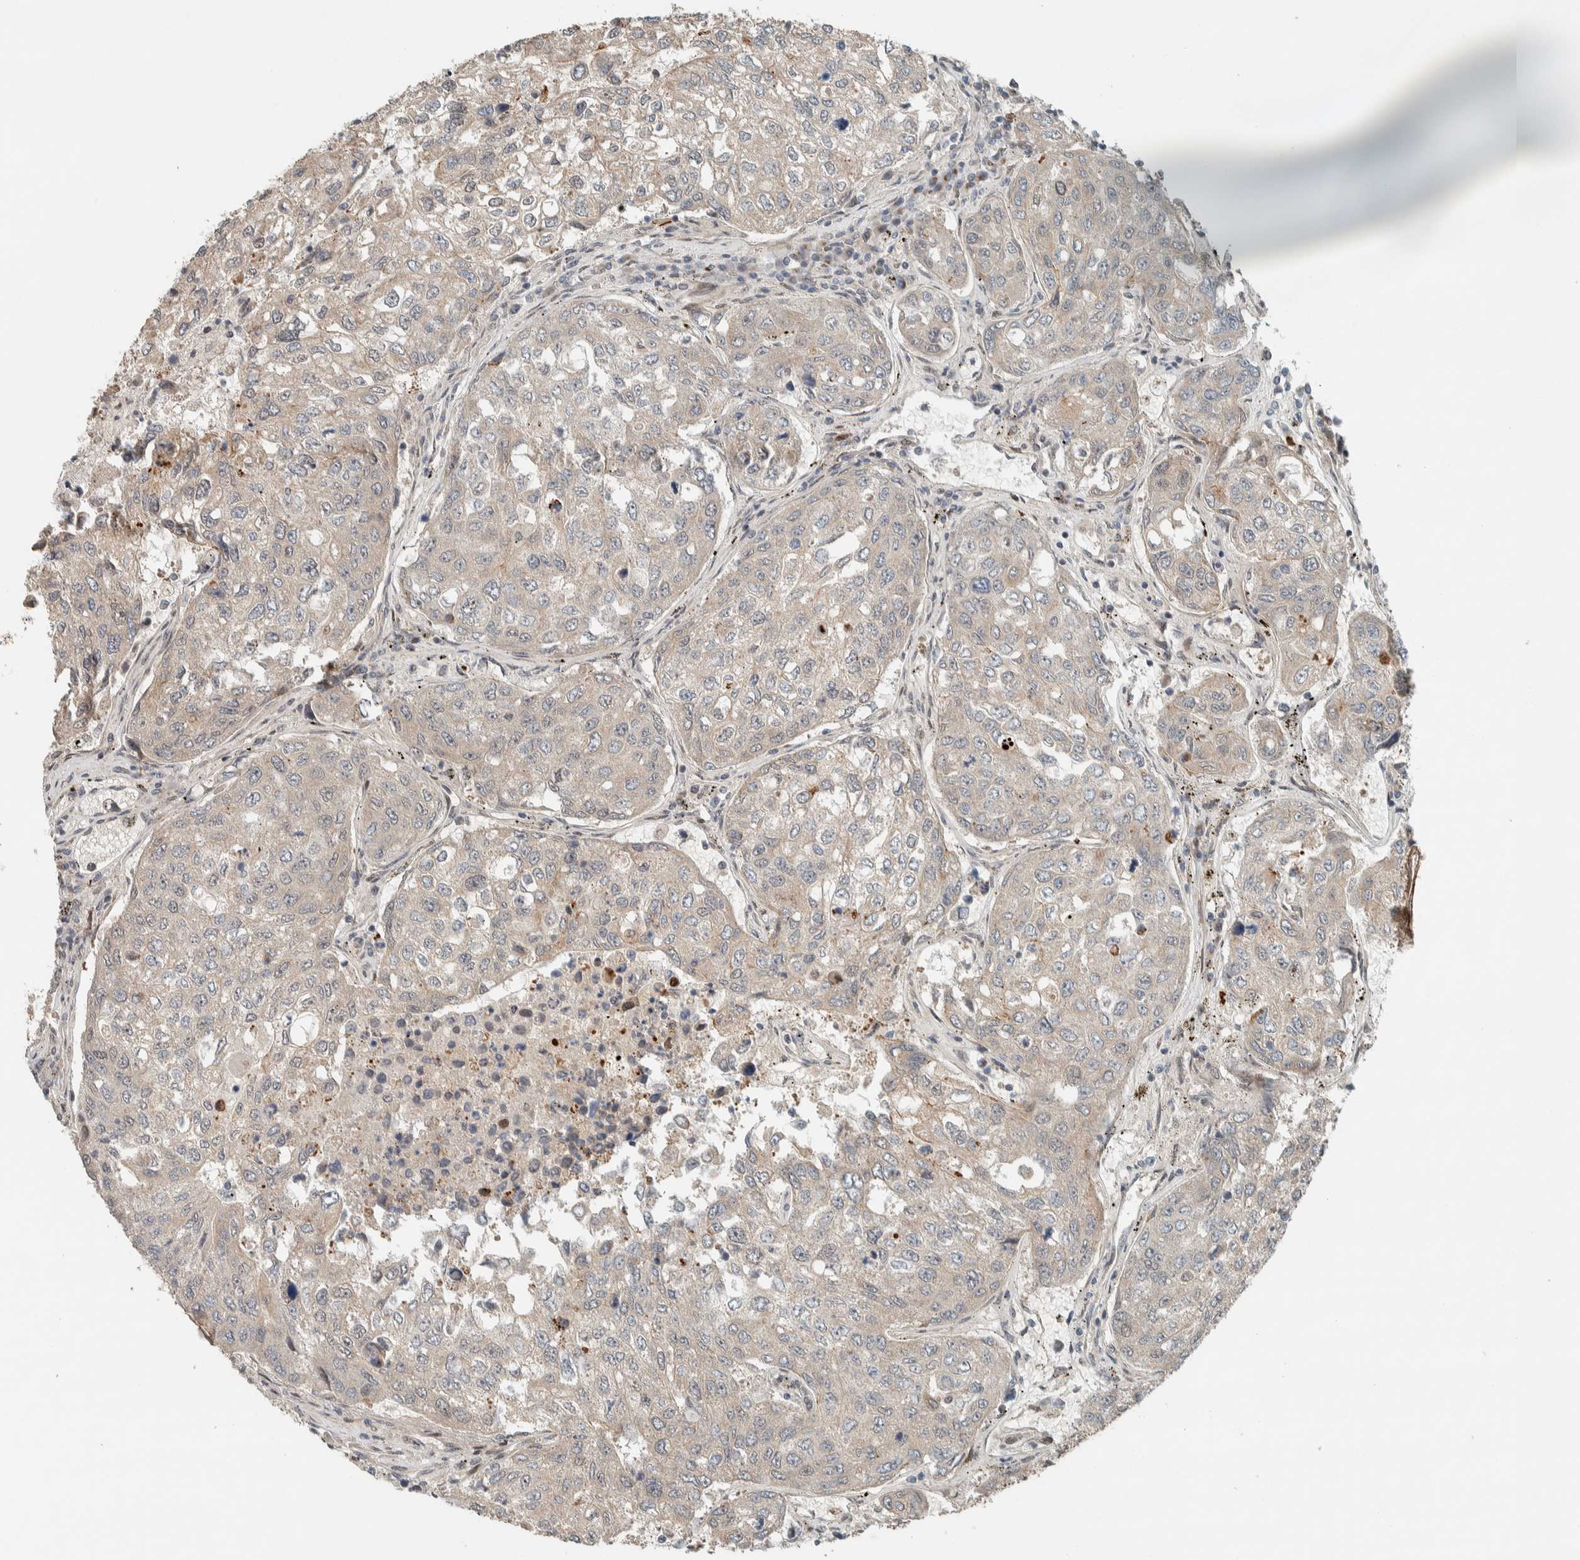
{"staining": {"intensity": "weak", "quantity": "<25%", "location": "cytoplasmic/membranous"}, "tissue": "urothelial cancer", "cell_type": "Tumor cells", "image_type": "cancer", "snomed": [{"axis": "morphology", "description": "Urothelial carcinoma, High grade"}, {"axis": "topography", "description": "Lymph node"}, {"axis": "topography", "description": "Urinary bladder"}], "caption": "Tumor cells are negative for protein expression in human urothelial cancer. (DAB IHC visualized using brightfield microscopy, high magnification).", "gene": "STXBP4", "patient": {"sex": "male", "age": 51}}